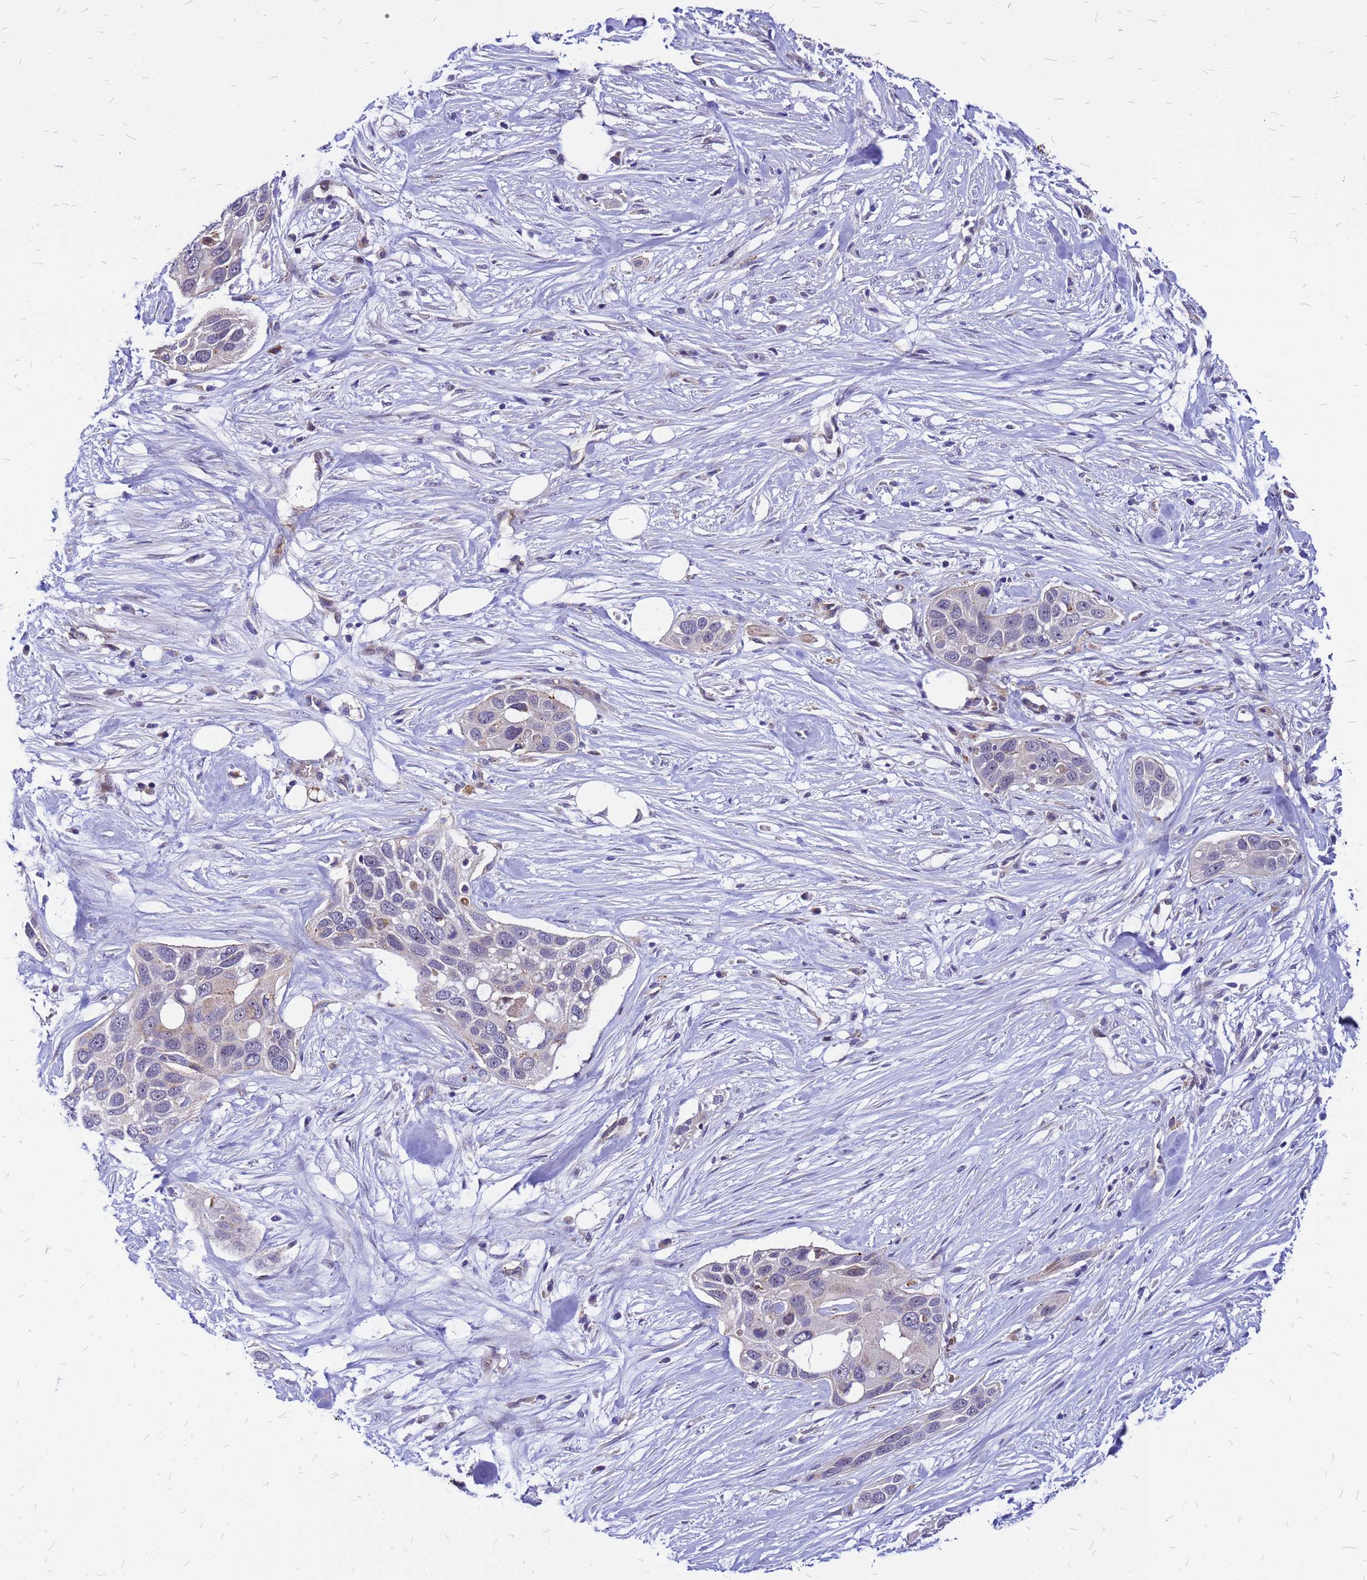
{"staining": {"intensity": "negative", "quantity": "none", "location": "none"}, "tissue": "pancreatic cancer", "cell_type": "Tumor cells", "image_type": "cancer", "snomed": [{"axis": "morphology", "description": "Adenocarcinoma, NOS"}, {"axis": "topography", "description": "Pancreas"}], "caption": "Tumor cells show no significant protein positivity in adenocarcinoma (pancreatic).", "gene": "NOSTRIN", "patient": {"sex": "female", "age": 60}}